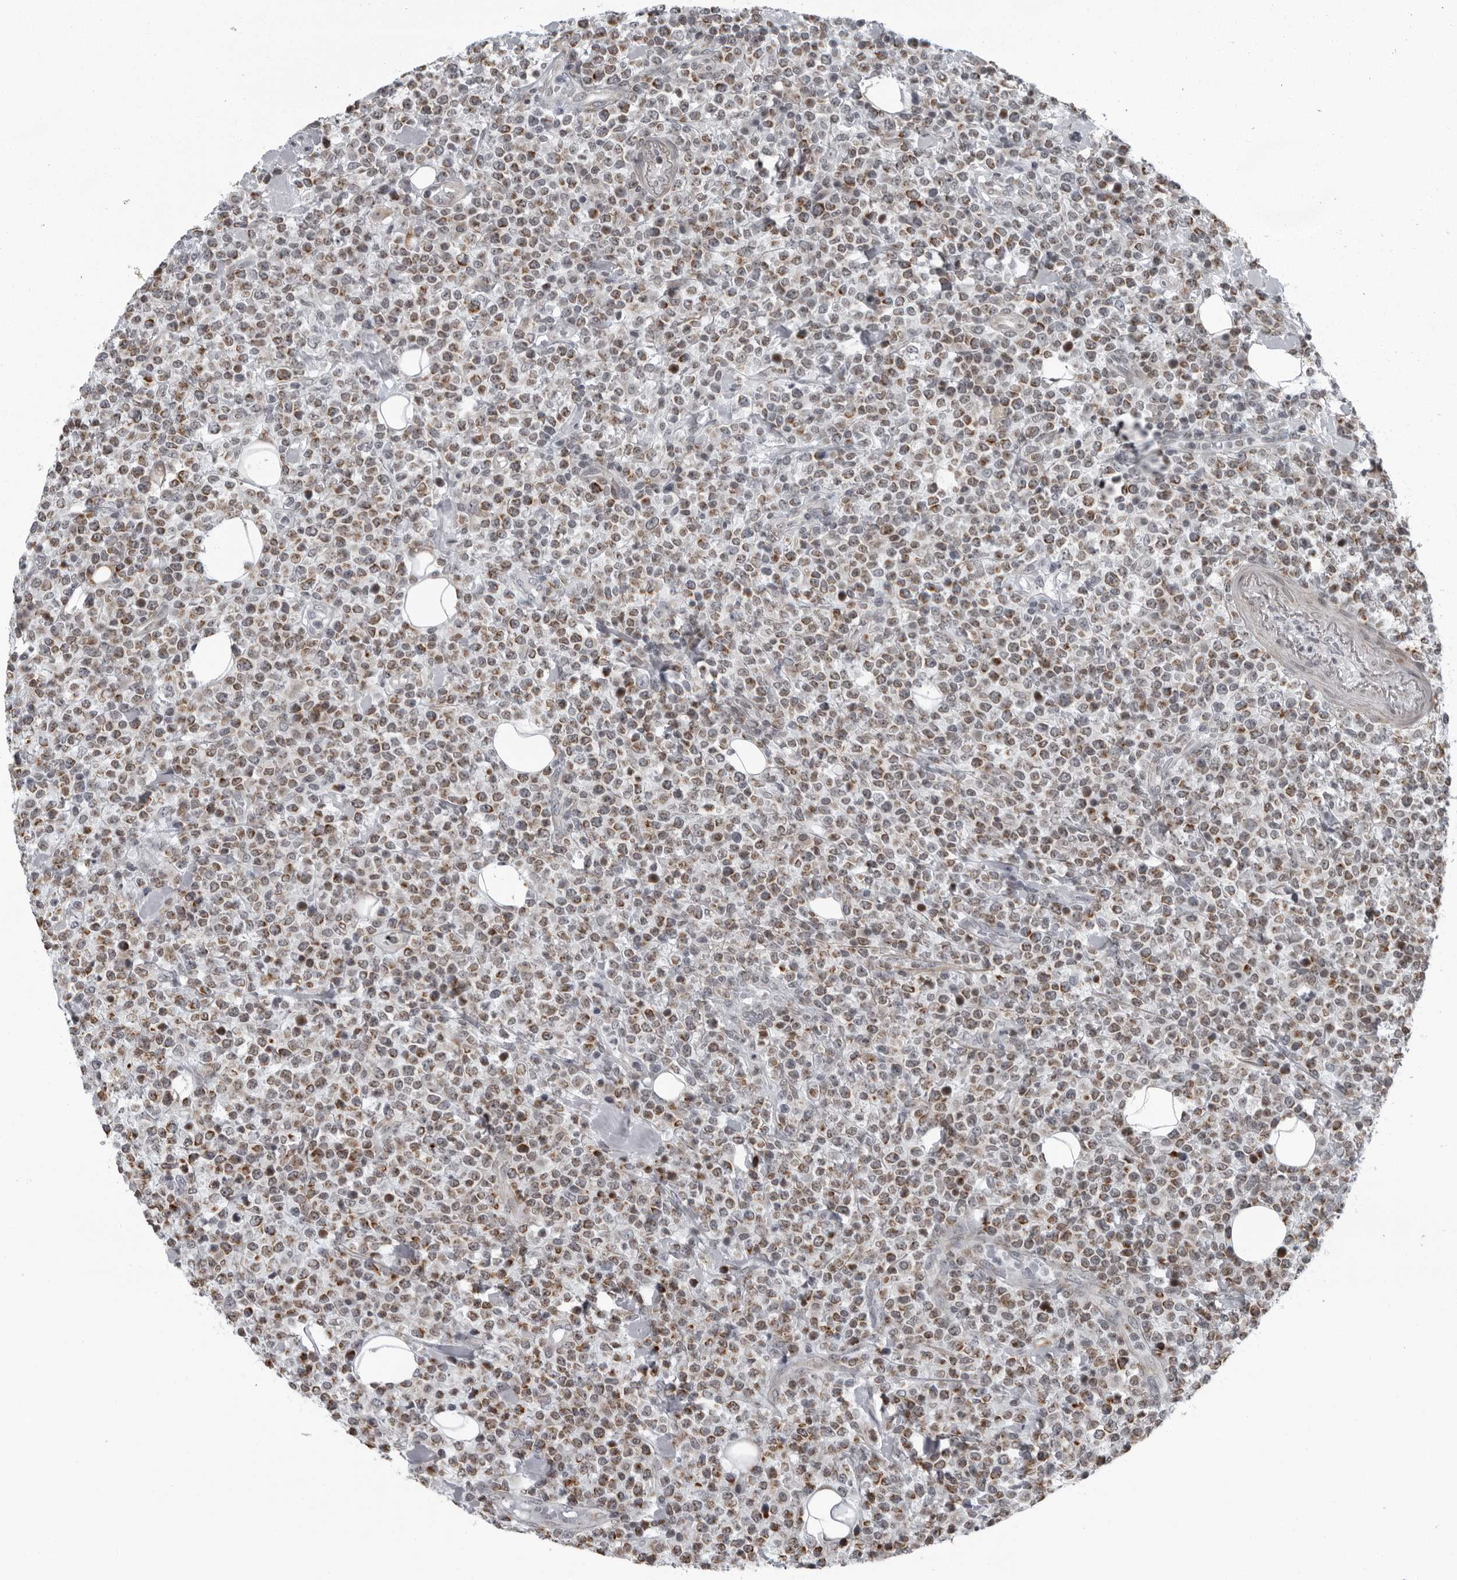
{"staining": {"intensity": "moderate", "quantity": ">75%", "location": "cytoplasmic/membranous"}, "tissue": "lymphoma", "cell_type": "Tumor cells", "image_type": "cancer", "snomed": [{"axis": "morphology", "description": "Malignant lymphoma, non-Hodgkin's type, High grade"}, {"axis": "topography", "description": "Colon"}], "caption": "Immunohistochemical staining of human malignant lymphoma, non-Hodgkin's type (high-grade) reveals medium levels of moderate cytoplasmic/membranous protein expression in about >75% of tumor cells. (DAB (3,3'-diaminobenzidine) IHC with brightfield microscopy, high magnification).", "gene": "RTCA", "patient": {"sex": "female", "age": 53}}